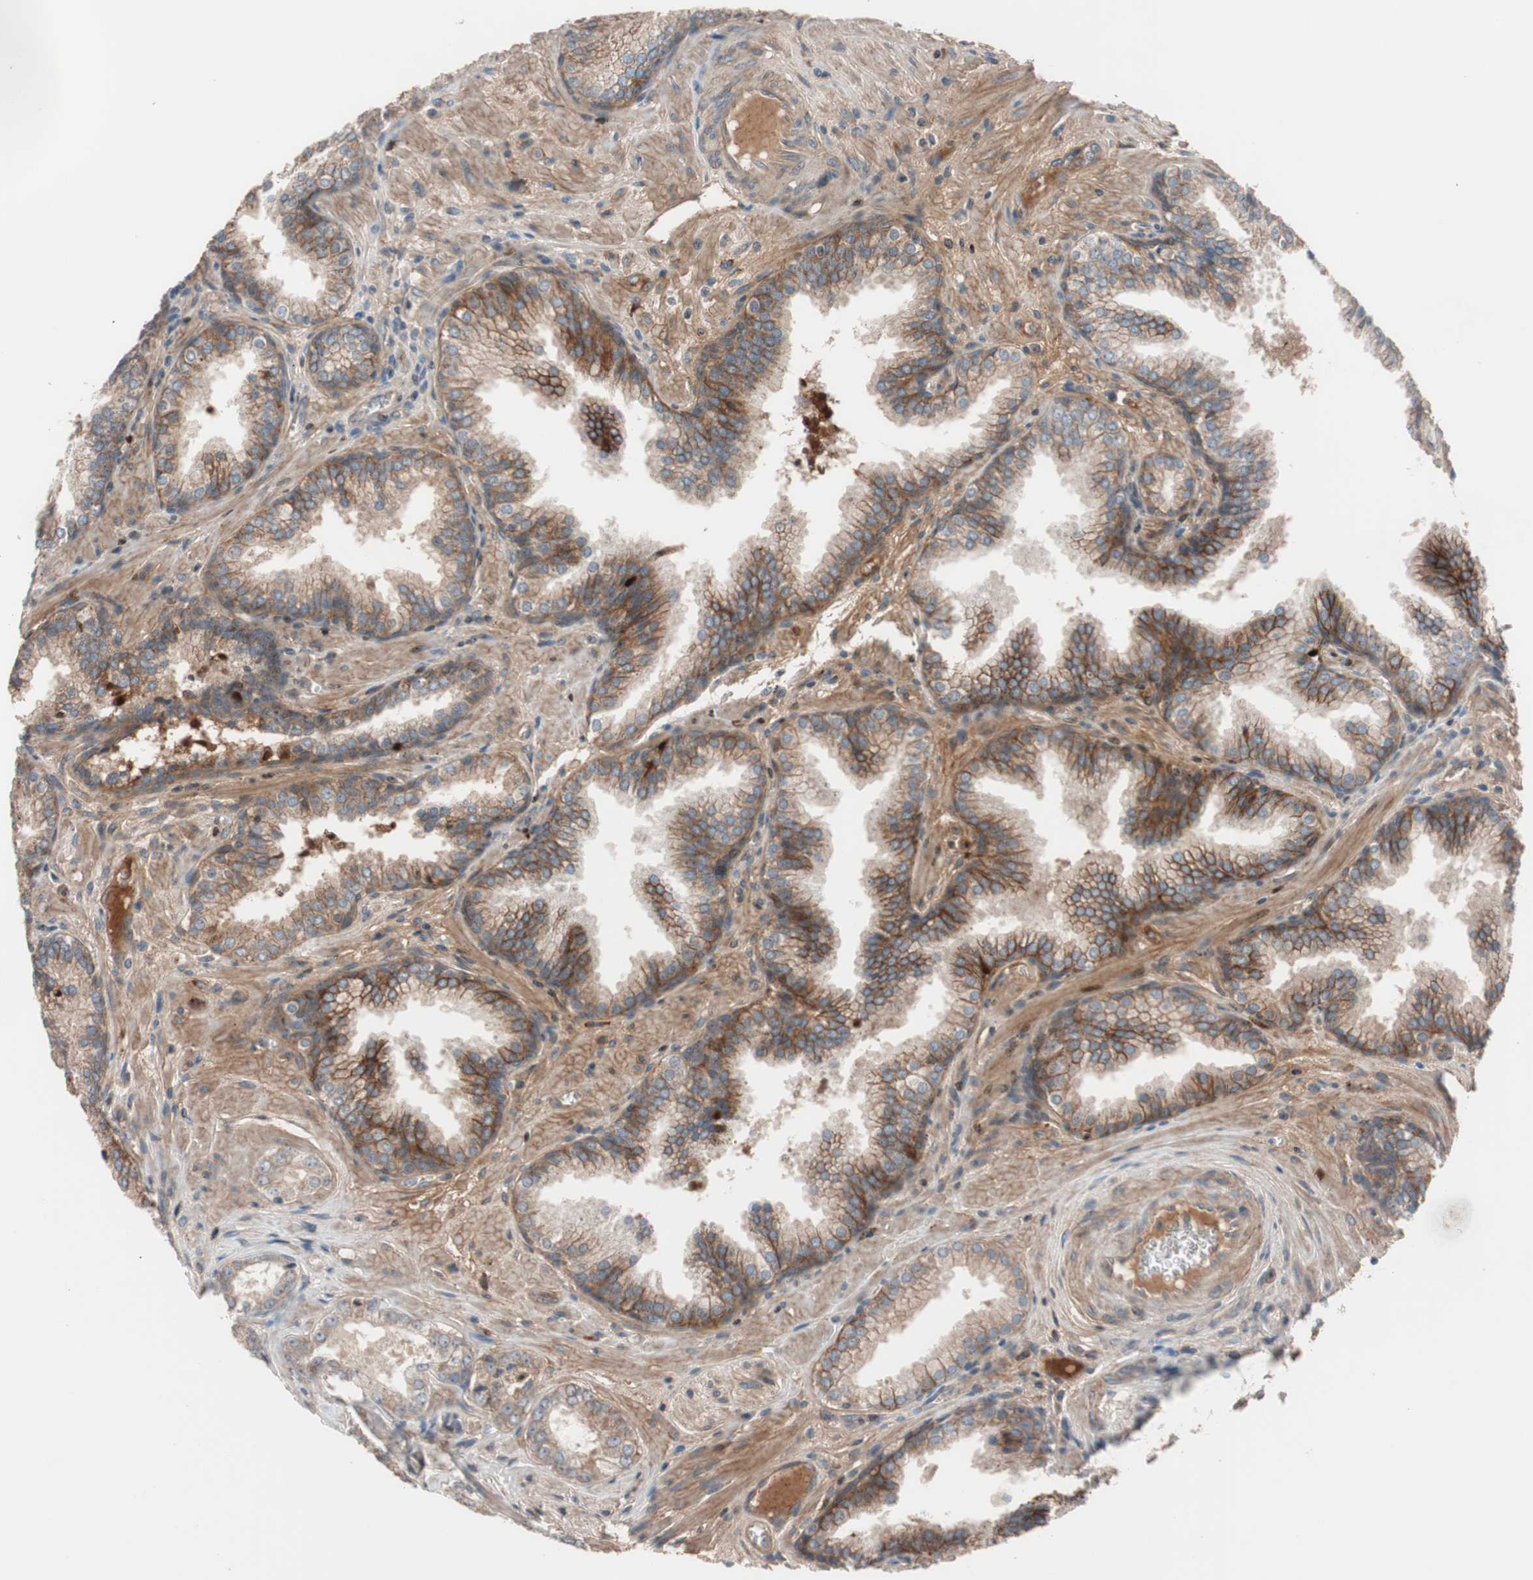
{"staining": {"intensity": "strong", "quantity": ">75%", "location": "cytoplasmic/membranous"}, "tissue": "prostate cancer", "cell_type": "Tumor cells", "image_type": "cancer", "snomed": [{"axis": "morphology", "description": "Adenocarcinoma, Low grade"}, {"axis": "topography", "description": "Prostate"}], "caption": "IHC photomicrograph of human prostate adenocarcinoma (low-grade) stained for a protein (brown), which displays high levels of strong cytoplasmic/membranous expression in approximately >75% of tumor cells.", "gene": "SDC4", "patient": {"sex": "male", "age": 60}}